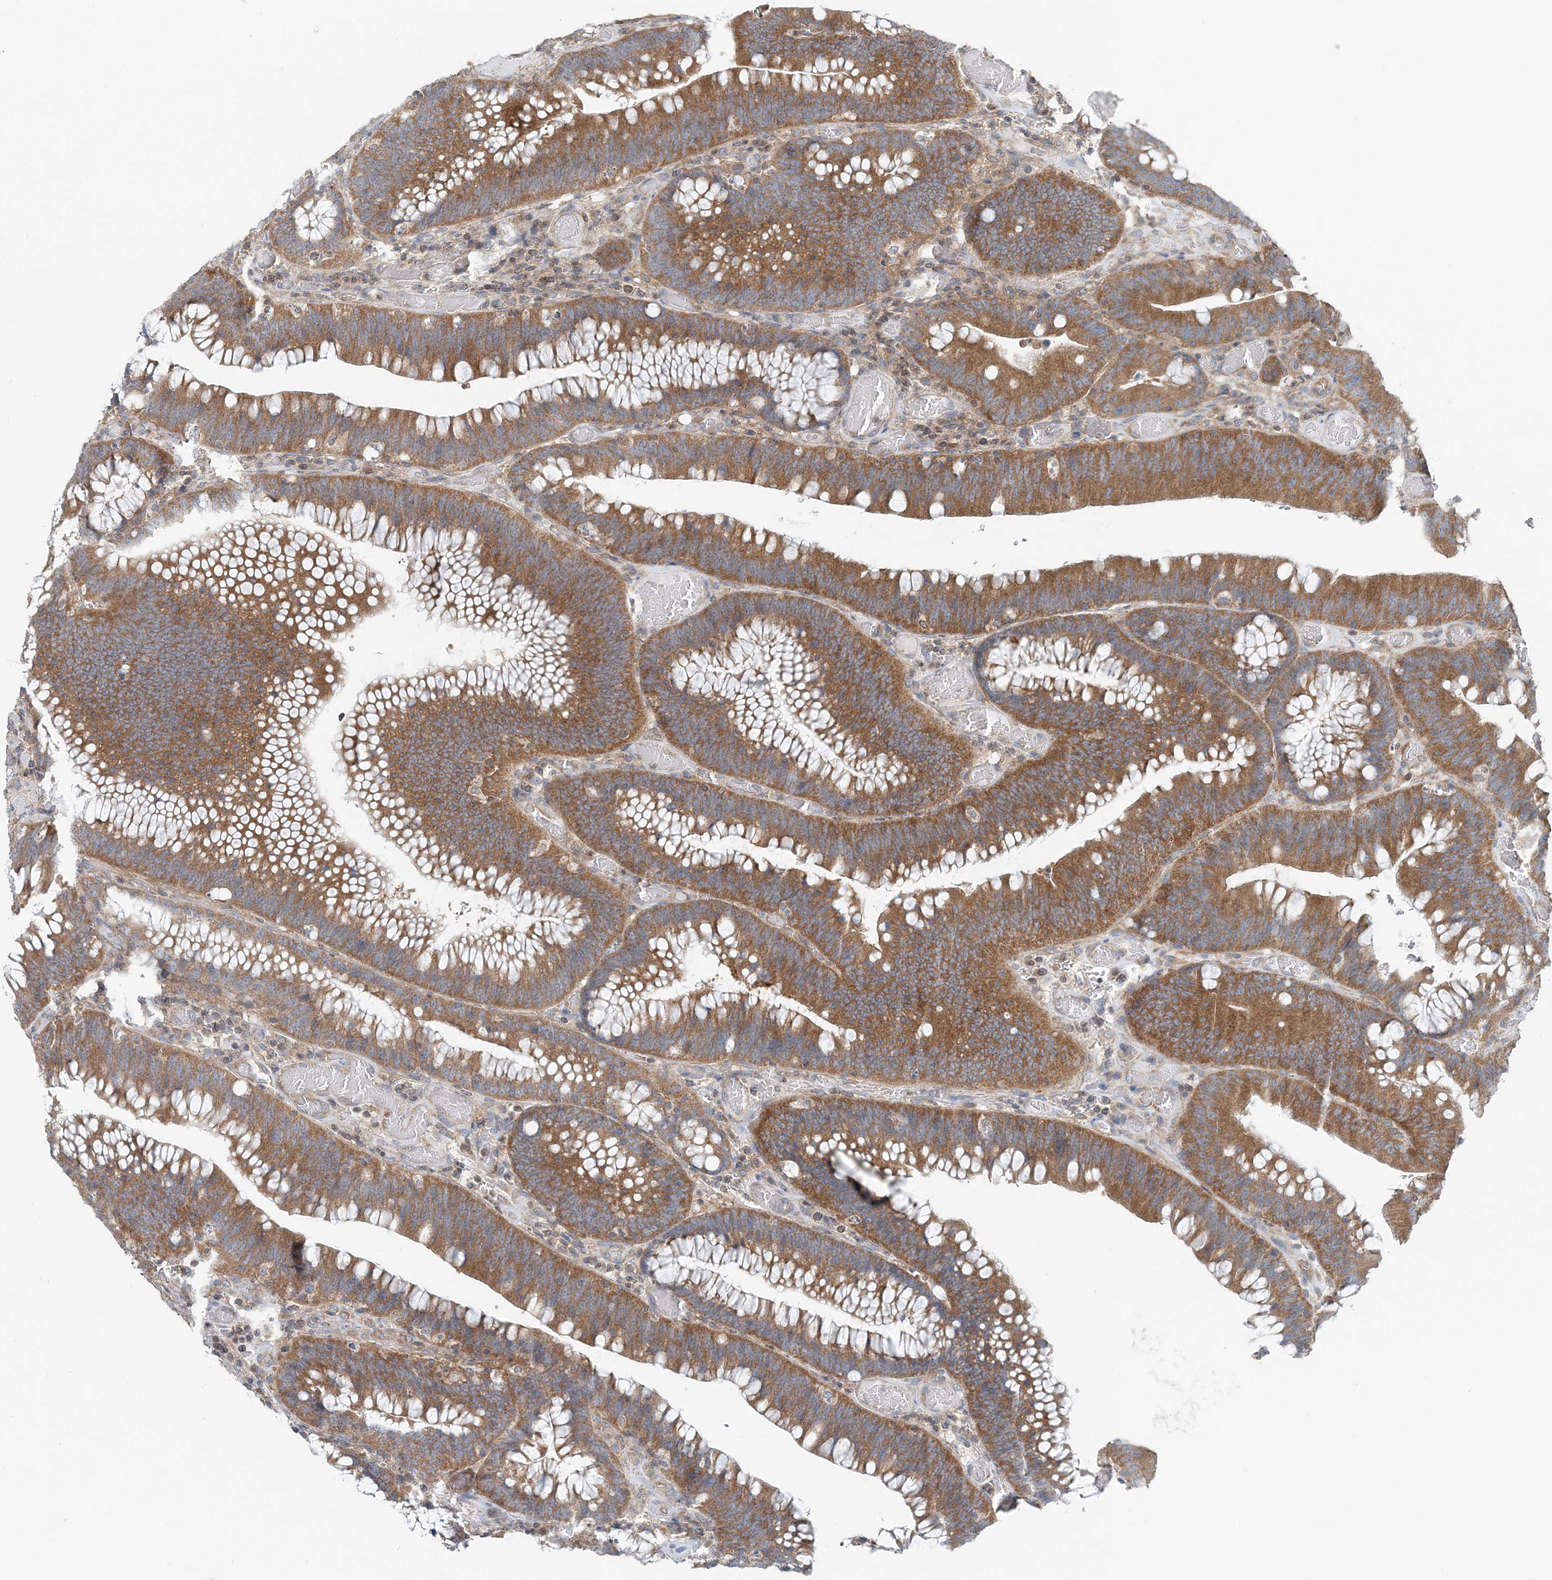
{"staining": {"intensity": "moderate", "quantity": ">75%", "location": "cytoplasmic/membranous"}, "tissue": "colorectal cancer", "cell_type": "Tumor cells", "image_type": "cancer", "snomed": [{"axis": "morphology", "description": "Normal tissue, NOS"}, {"axis": "topography", "description": "Colon"}], "caption": "Immunohistochemical staining of colorectal cancer displays medium levels of moderate cytoplasmic/membranous staining in about >75% of tumor cells. (DAB = brown stain, brightfield microscopy at high magnification).", "gene": "MOB4", "patient": {"sex": "female", "age": 82}}